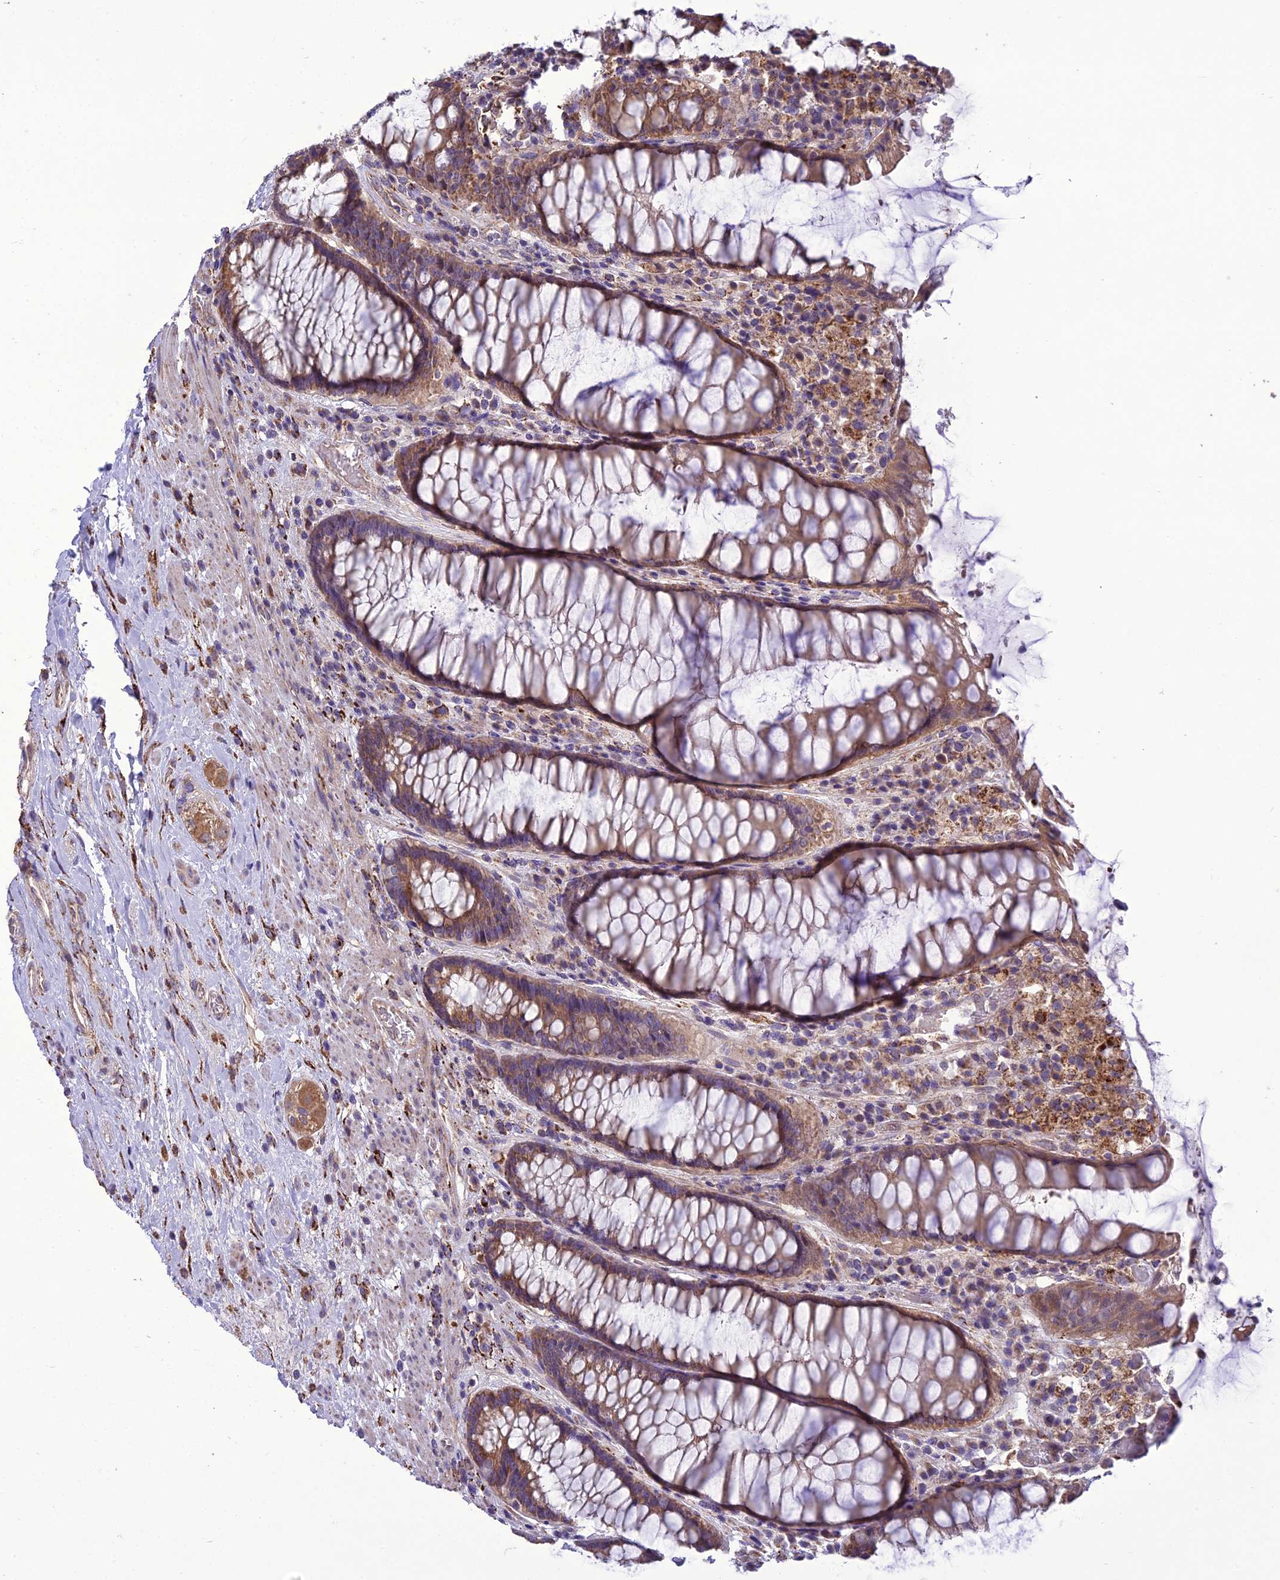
{"staining": {"intensity": "moderate", "quantity": ">75%", "location": "cytoplasmic/membranous"}, "tissue": "rectum", "cell_type": "Glandular cells", "image_type": "normal", "snomed": [{"axis": "morphology", "description": "Normal tissue, NOS"}, {"axis": "topography", "description": "Rectum"}], "caption": "Benign rectum displays moderate cytoplasmic/membranous positivity in about >75% of glandular cells, visualized by immunohistochemistry. (IHC, brightfield microscopy, high magnification).", "gene": "ENSG00000260272", "patient": {"sex": "male", "age": 64}}